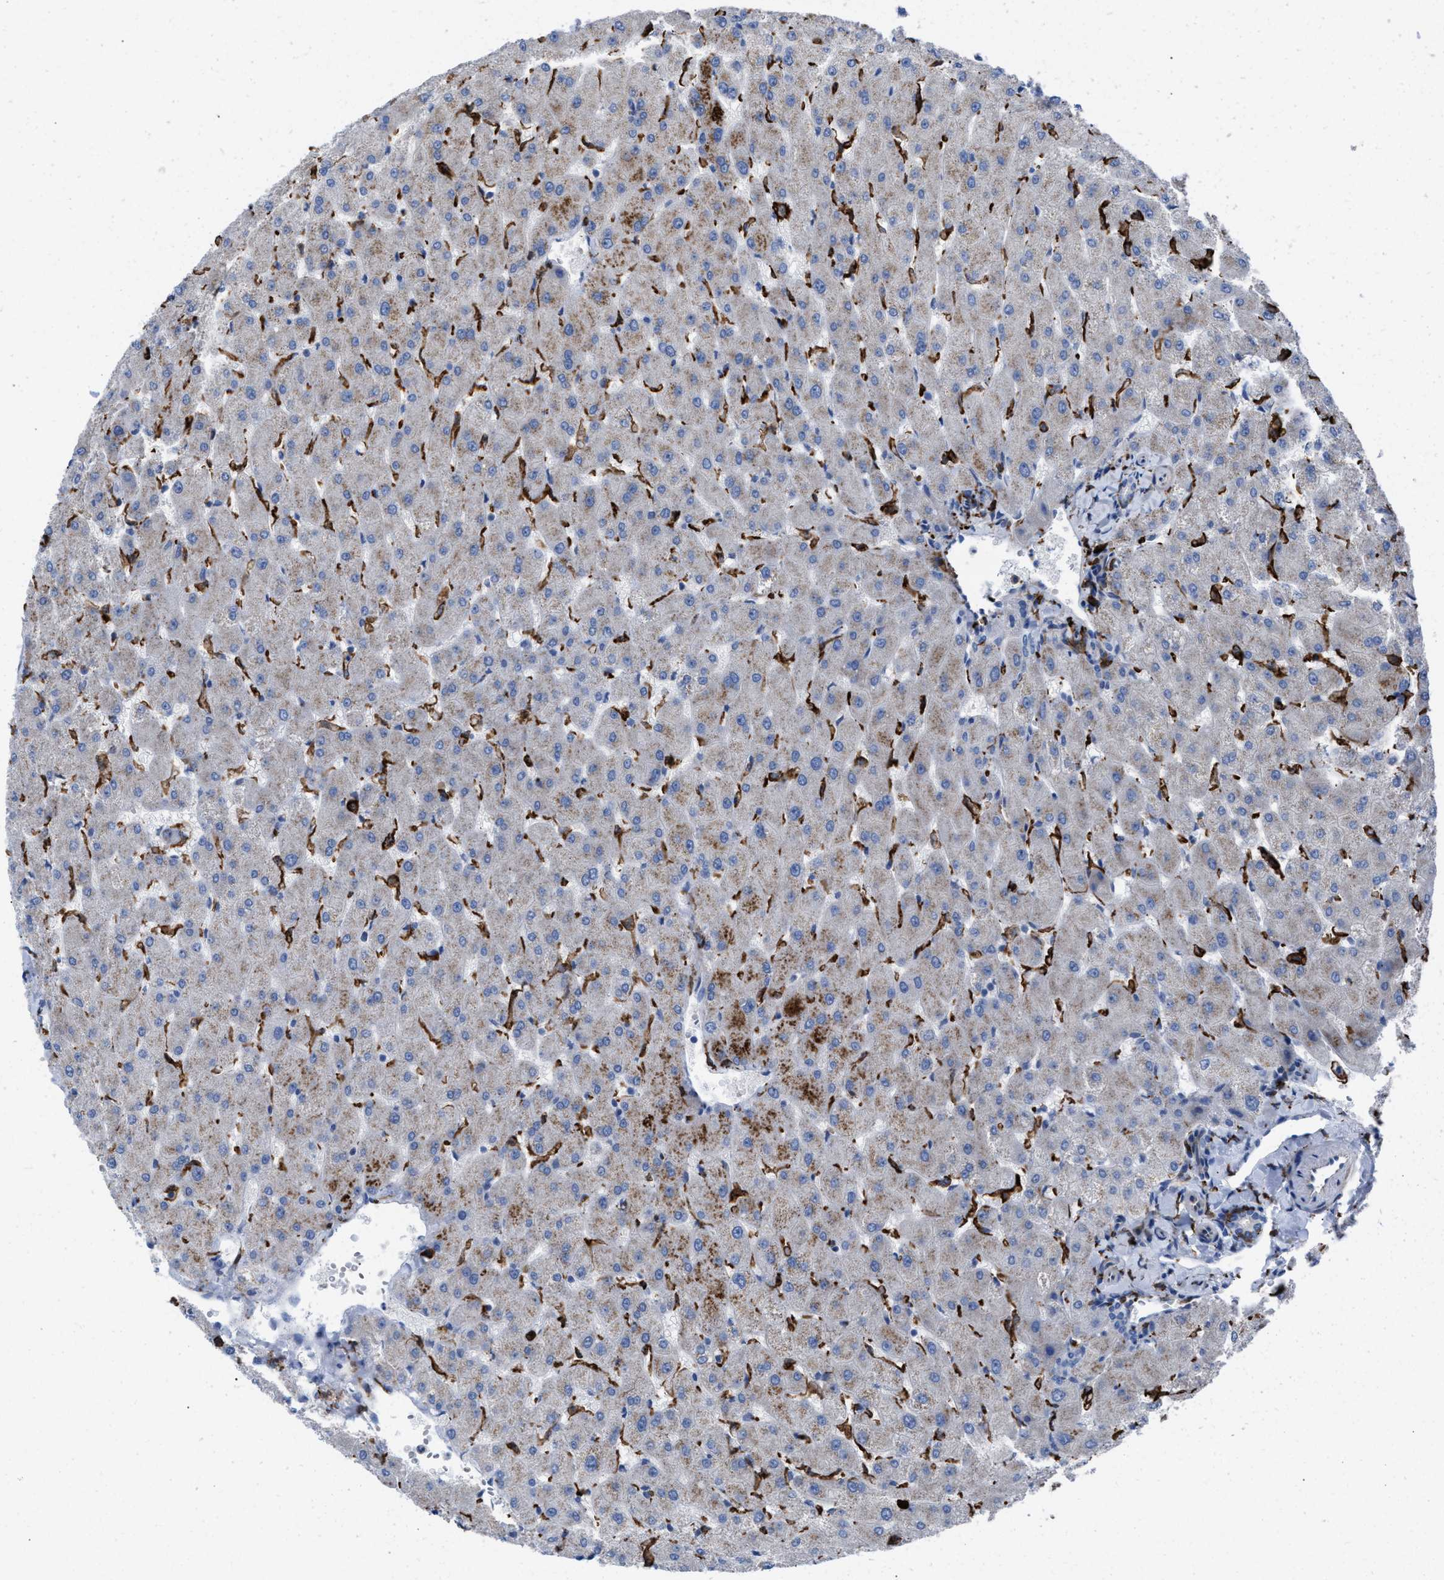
{"staining": {"intensity": "weak", "quantity": "<25%", "location": "cytoplasmic/membranous"}, "tissue": "liver", "cell_type": "Cholangiocytes", "image_type": "normal", "snomed": [{"axis": "morphology", "description": "Normal tissue, NOS"}, {"axis": "topography", "description": "Liver"}], "caption": "Immunohistochemical staining of unremarkable human liver displays no significant expression in cholangiocytes.", "gene": "SLC47A1", "patient": {"sex": "female", "age": 63}}